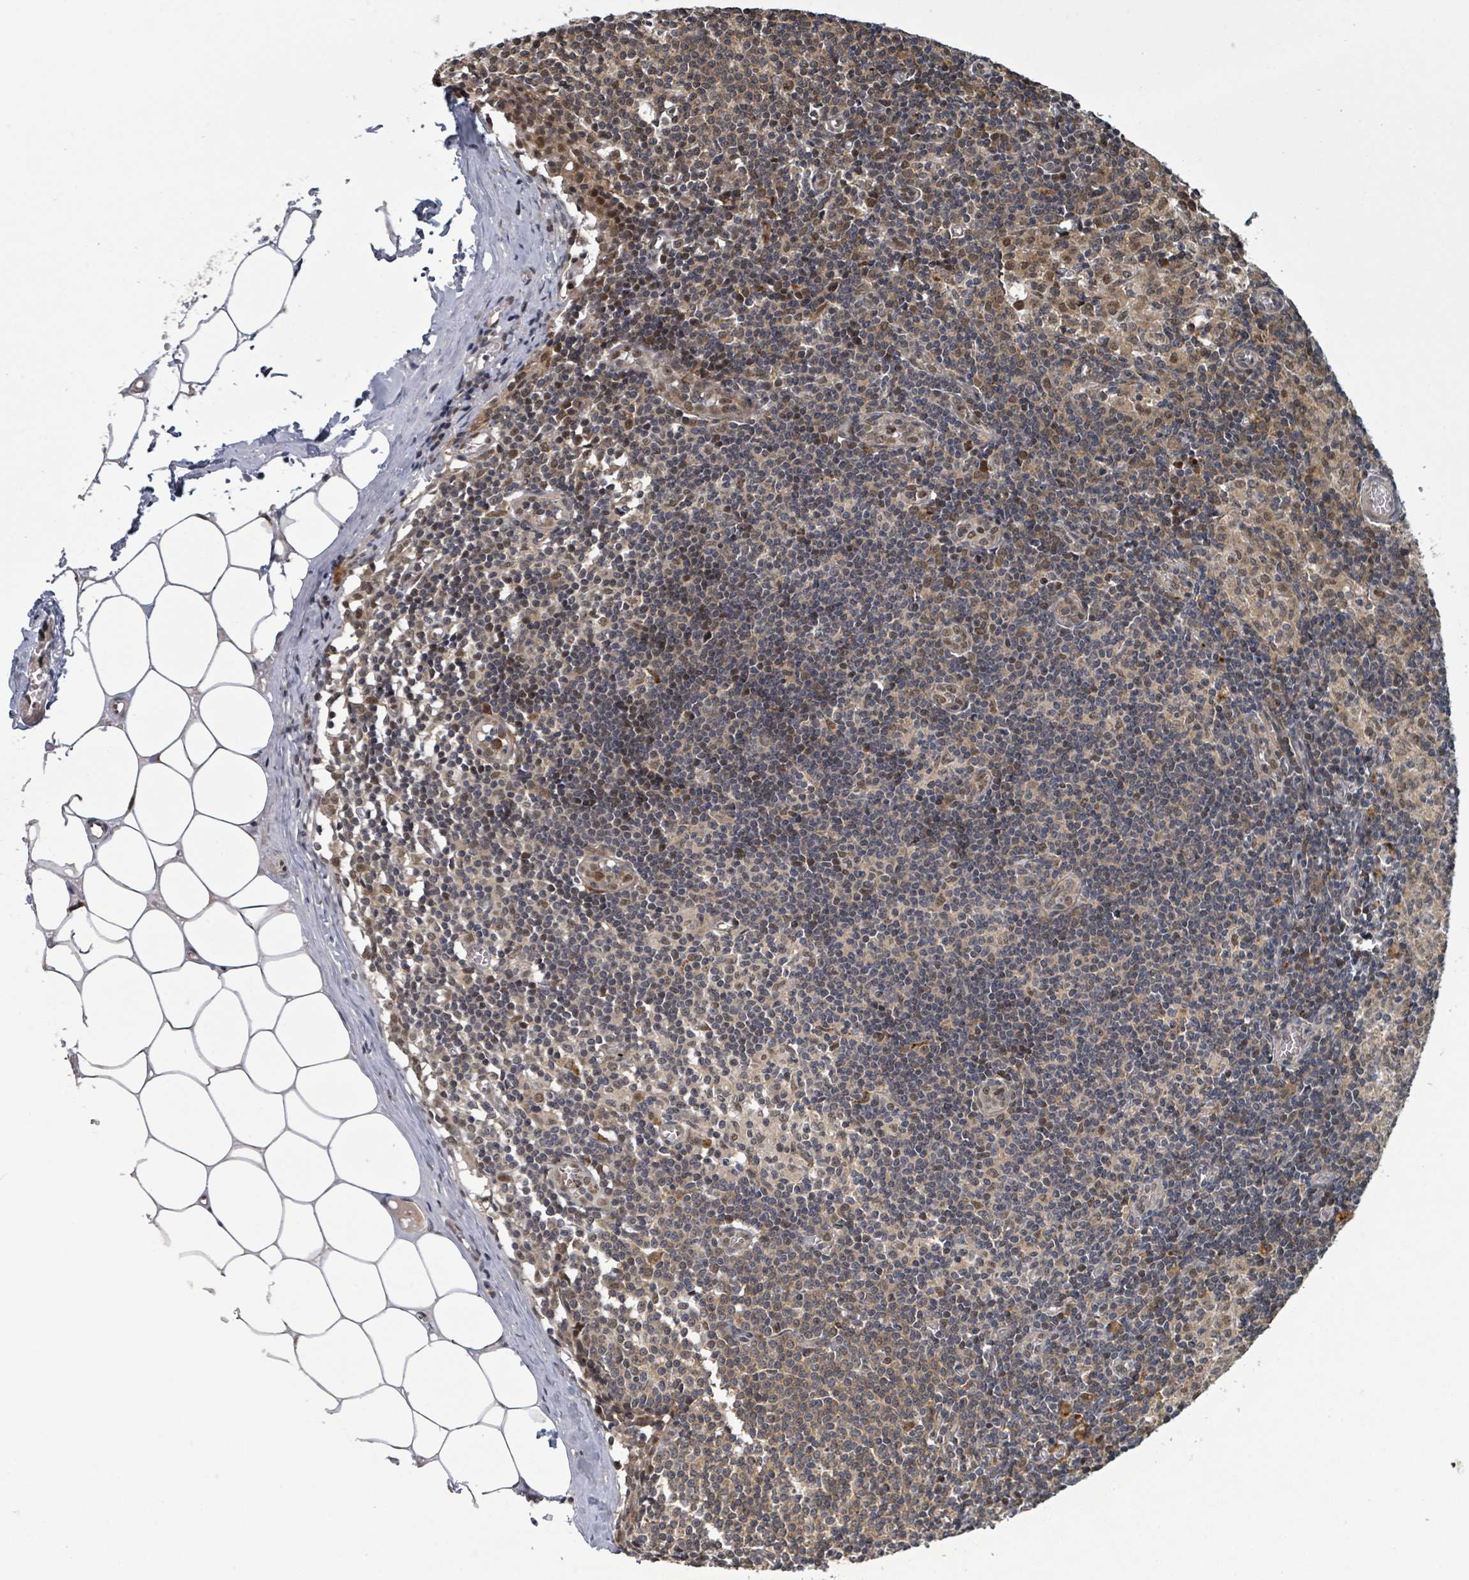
{"staining": {"intensity": "moderate", "quantity": ">75%", "location": "cytoplasmic/membranous,nuclear"}, "tissue": "lymph node", "cell_type": "Germinal center cells", "image_type": "normal", "snomed": [{"axis": "morphology", "description": "Normal tissue, NOS"}, {"axis": "topography", "description": "Lymph node"}], "caption": "IHC staining of unremarkable lymph node, which exhibits medium levels of moderate cytoplasmic/membranous,nuclear positivity in approximately >75% of germinal center cells indicating moderate cytoplasmic/membranous,nuclear protein positivity. The staining was performed using DAB (brown) for protein detection and nuclei were counterstained in hematoxylin (blue).", "gene": "GTF3C1", "patient": {"sex": "female", "age": 42}}